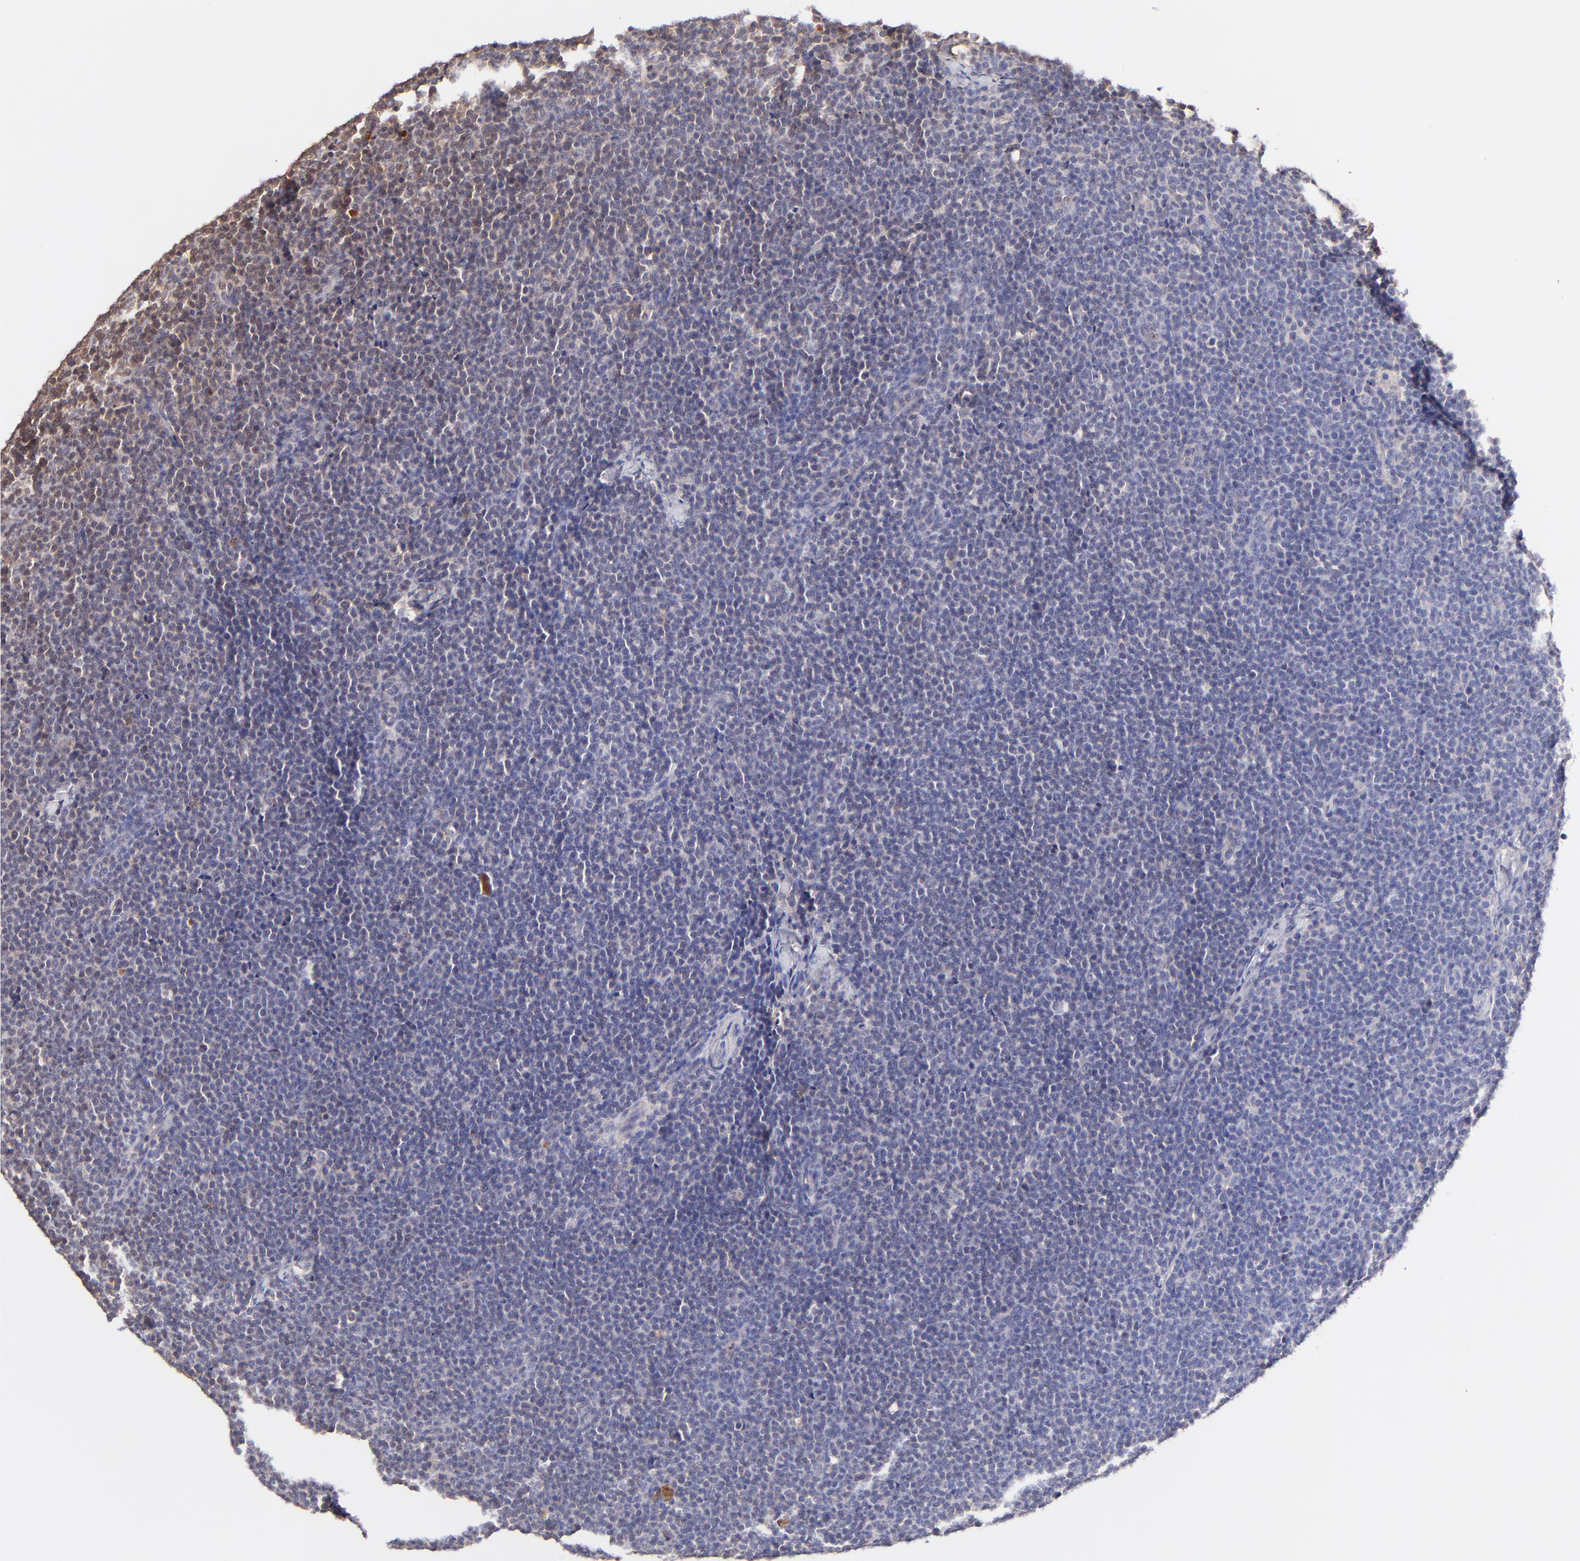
{"staining": {"intensity": "negative", "quantity": "none", "location": "none"}, "tissue": "lymphoma", "cell_type": "Tumor cells", "image_type": "cancer", "snomed": [{"axis": "morphology", "description": "Malignant lymphoma, non-Hodgkin's type, High grade"}, {"axis": "topography", "description": "Lymph node"}], "caption": "Tumor cells show no significant protein staining in malignant lymphoma, non-Hodgkin's type (high-grade).", "gene": "ITGB1", "patient": {"sex": "female", "age": 58}}